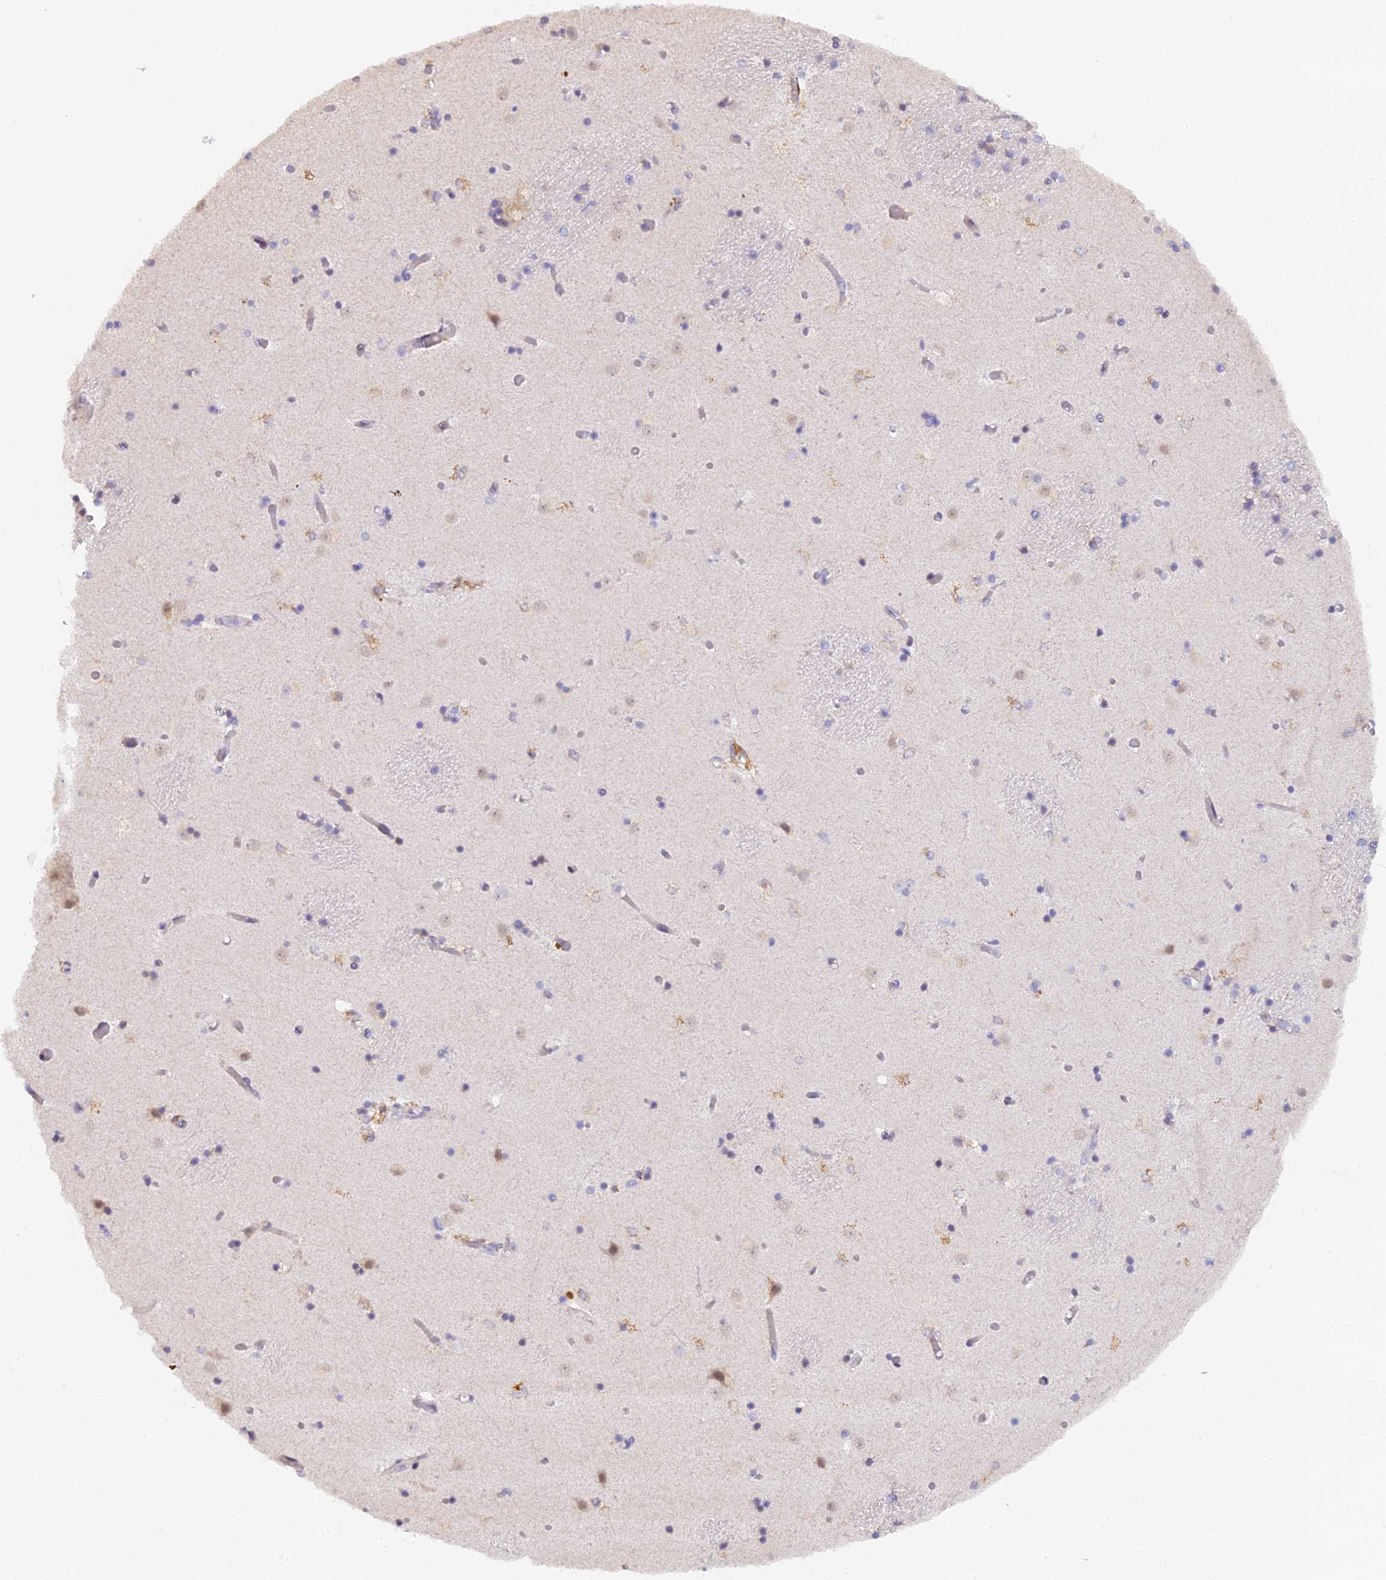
{"staining": {"intensity": "negative", "quantity": "none", "location": "none"}, "tissue": "caudate", "cell_type": "Glial cells", "image_type": "normal", "snomed": [{"axis": "morphology", "description": "Normal tissue, NOS"}, {"axis": "topography", "description": "Lateral ventricle wall"}], "caption": "This micrograph is of benign caudate stained with immunohistochemistry (IHC) to label a protein in brown with the nuclei are counter-stained blue. There is no positivity in glial cells.", "gene": "SNX17", "patient": {"sex": "female", "age": 52}}